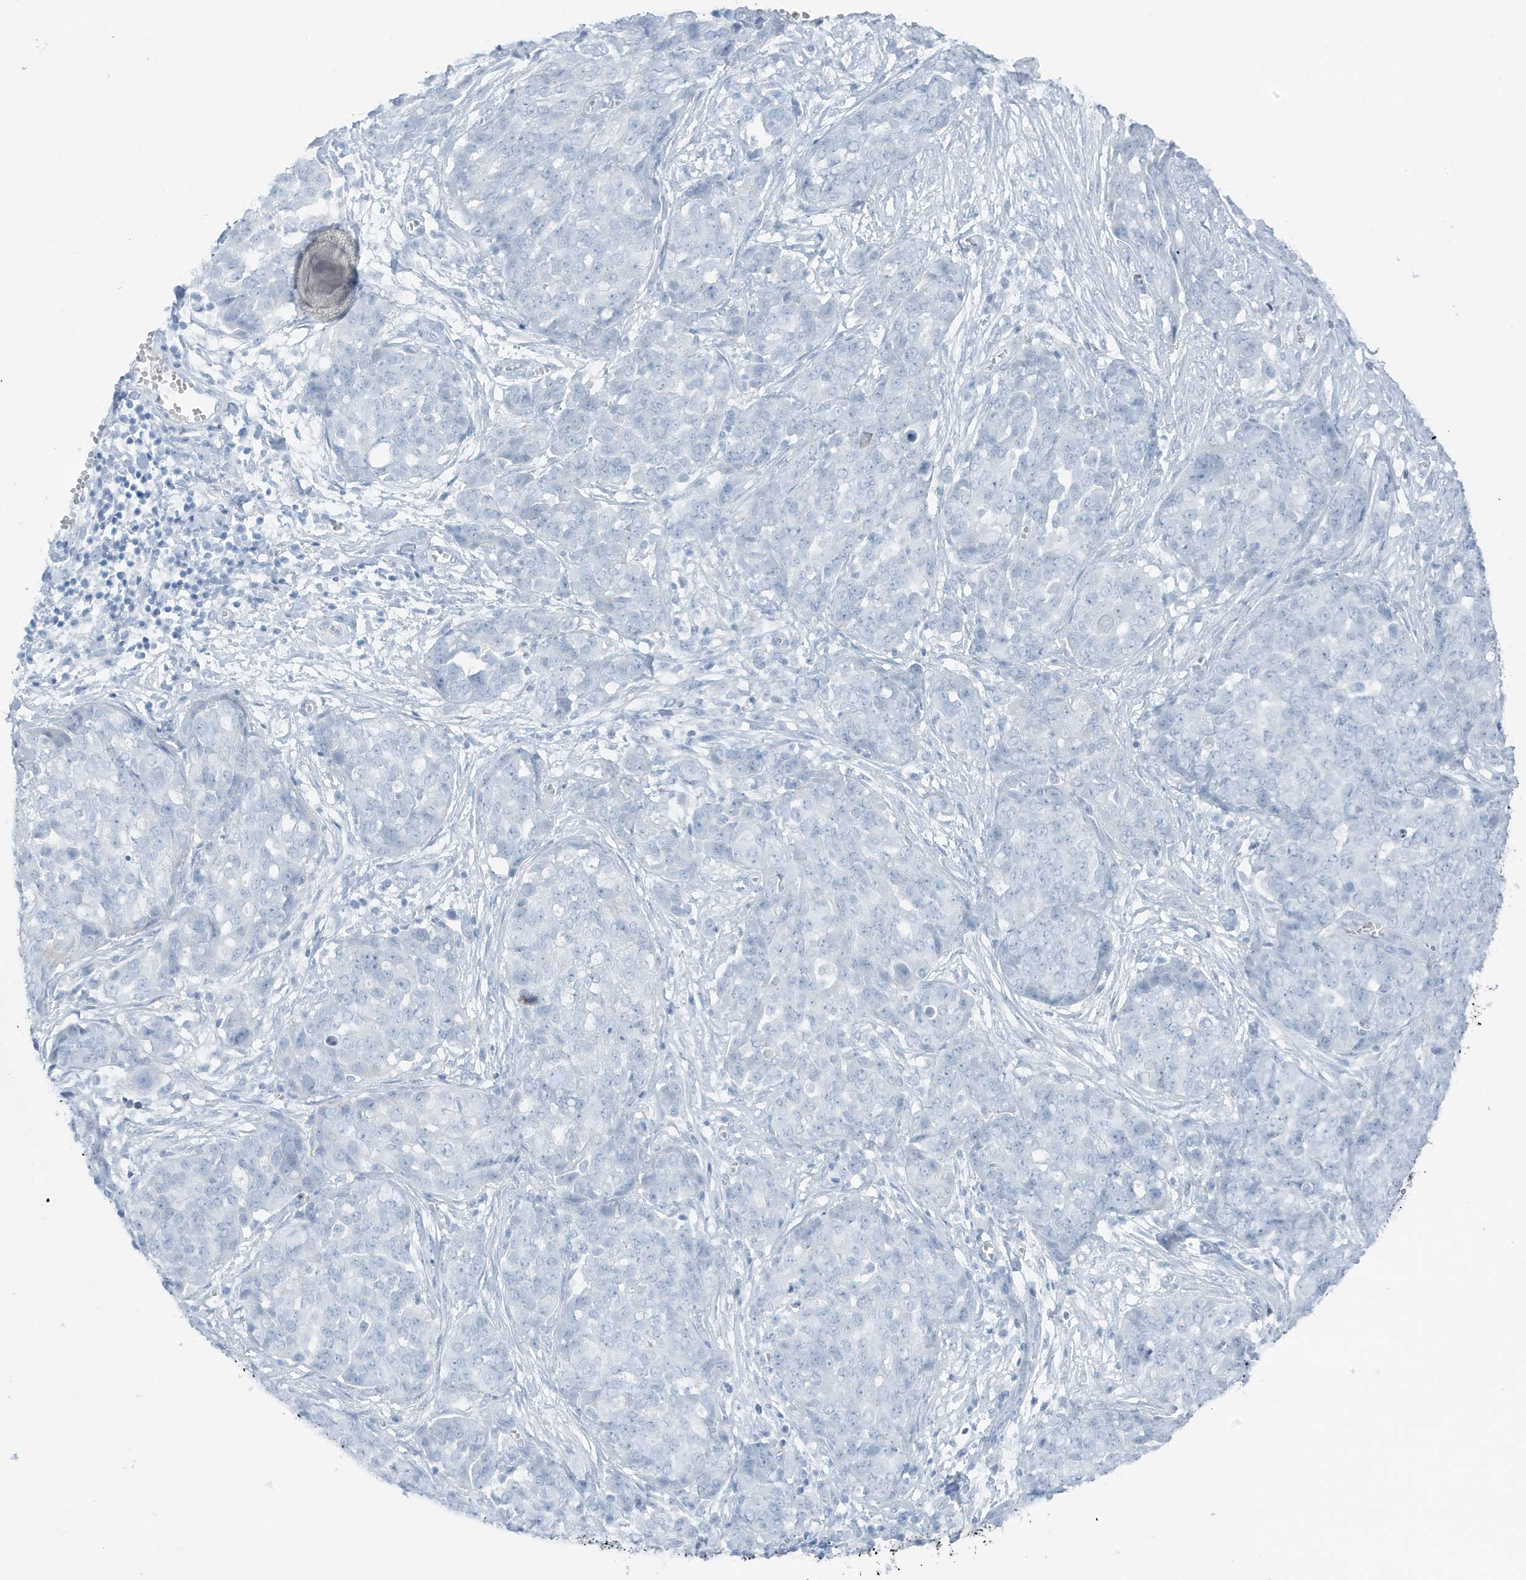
{"staining": {"intensity": "negative", "quantity": "none", "location": "none"}, "tissue": "ovarian cancer", "cell_type": "Tumor cells", "image_type": "cancer", "snomed": [{"axis": "morphology", "description": "Cystadenocarcinoma, serous, NOS"}, {"axis": "topography", "description": "Soft tissue"}, {"axis": "topography", "description": "Ovary"}], "caption": "A photomicrograph of ovarian cancer (serous cystadenocarcinoma) stained for a protein reveals no brown staining in tumor cells.", "gene": "ZFP64", "patient": {"sex": "female", "age": 57}}